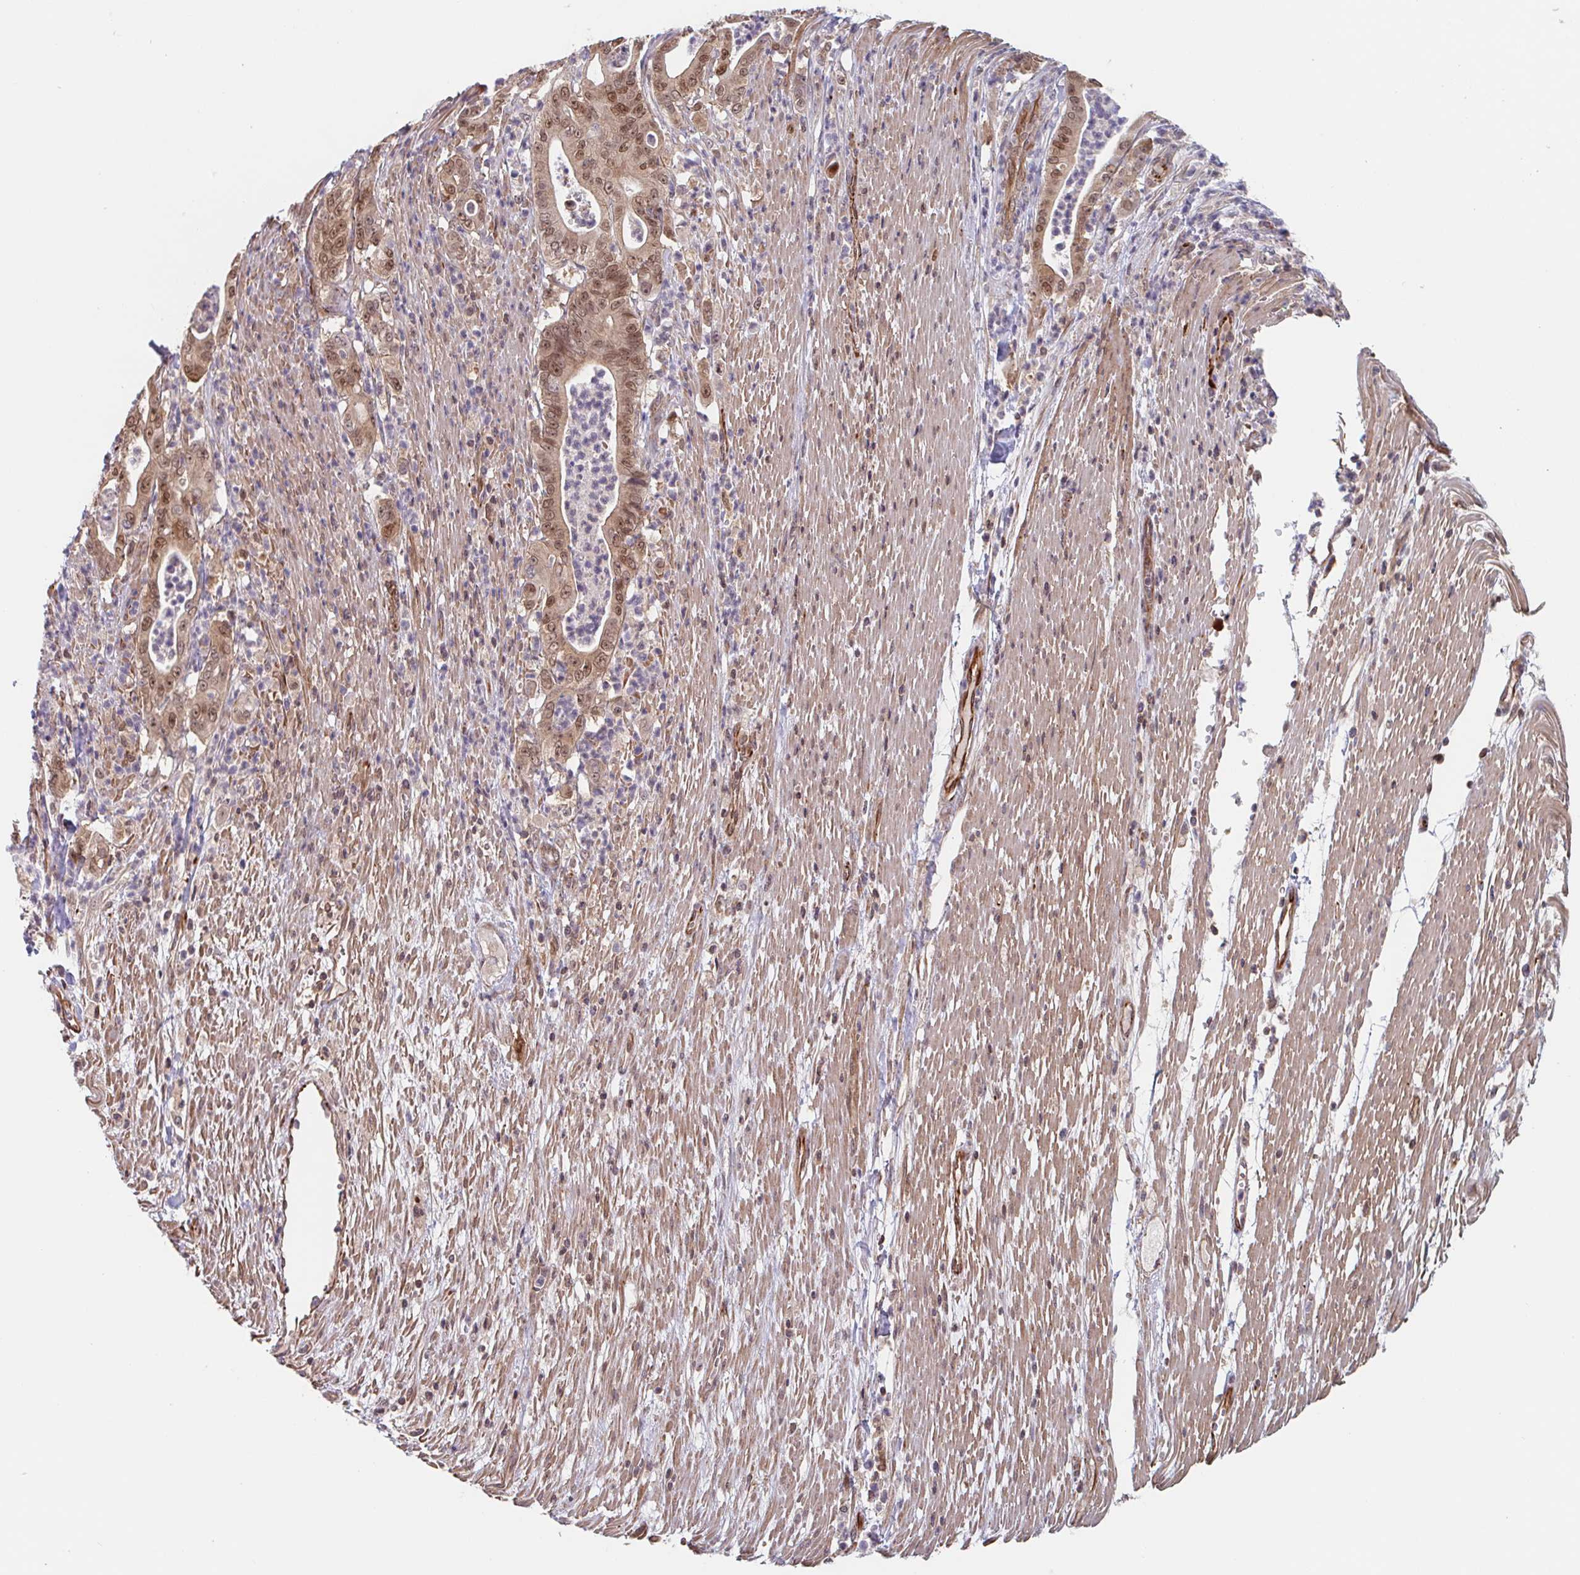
{"staining": {"intensity": "moderate", "quantity": ">75%", "location": "nuclear"}, "tissue": "pancreatic cancer", "cell_type": "Tumor cells", "image_type": "cancer", "snomed": [{"axis": "morphology", "description": "Adenocarcinoma, NOS"}, {"axis": "topography", "description": "Pancreas"}], "caption": "Protein expression analysis of human pancreatic adenocarcinoma reveals moderate nuclear staining in approximately >75% of tumor cells. (IHC, brightfield microscopy, high magnification).", "gene": "NUB1", "patient": {"sex": "male", "age": 71}}